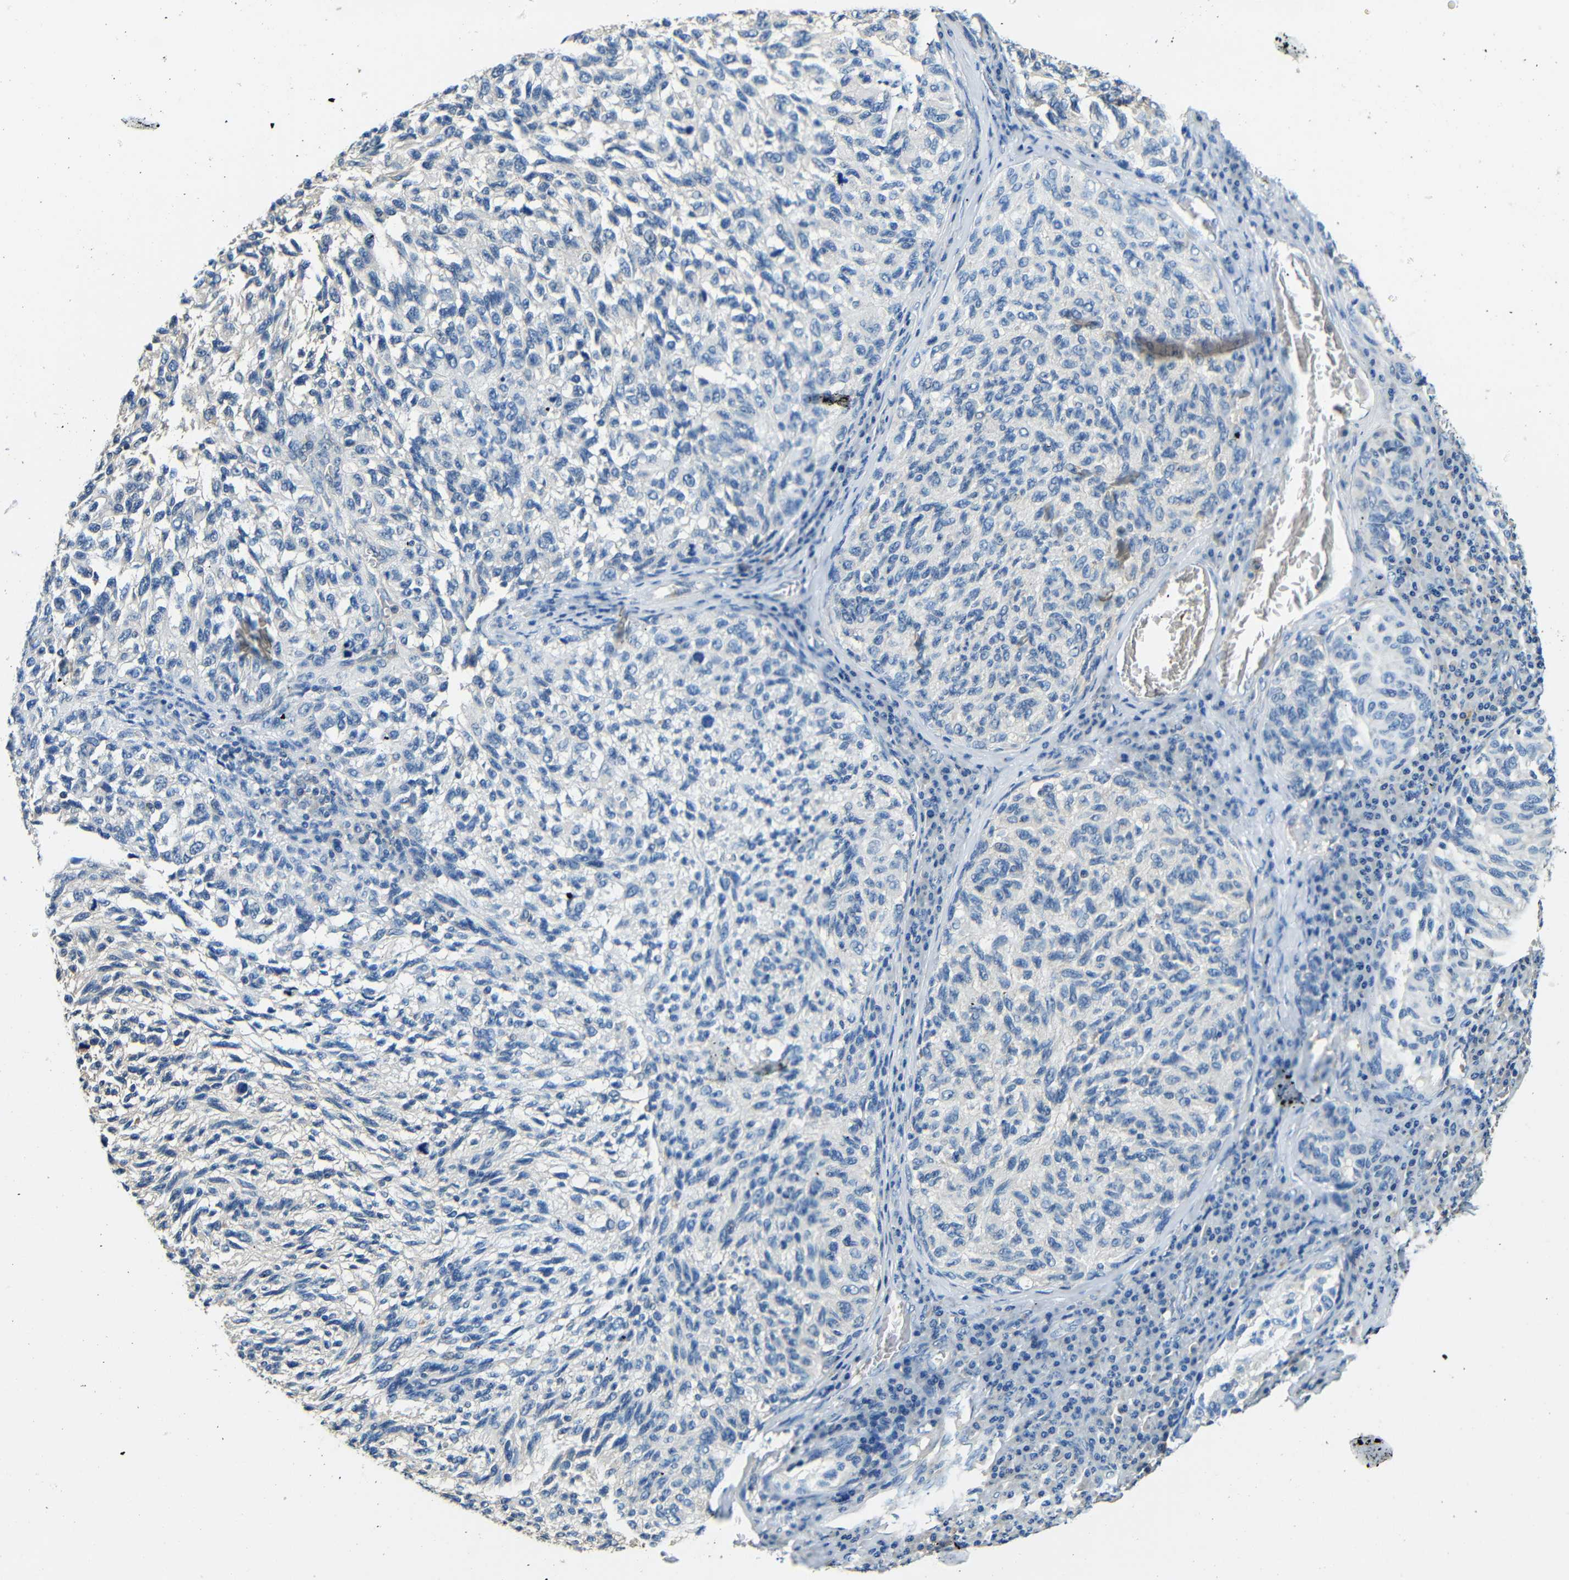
{"staining": {"intensity": "negative", "quantity": "none", "location": "none"}, "tissue": "melanoma", "cell_type": "Tumor cells", "image_type": "cancer", "snomed": [{"axis": "morphology", "description": "Malignant melanoma, NOS"}, {"axis": "topography", "description": "Skin"}], "caption": "The IHC micrograph has no significant positivity in tumor cells of melanoma tissue. (DAB immunohistochemistry visualized using brightfield microscopy, high magnification).", "gene": "ADAP1", "patient": {"sex": "female", "age": 73}}